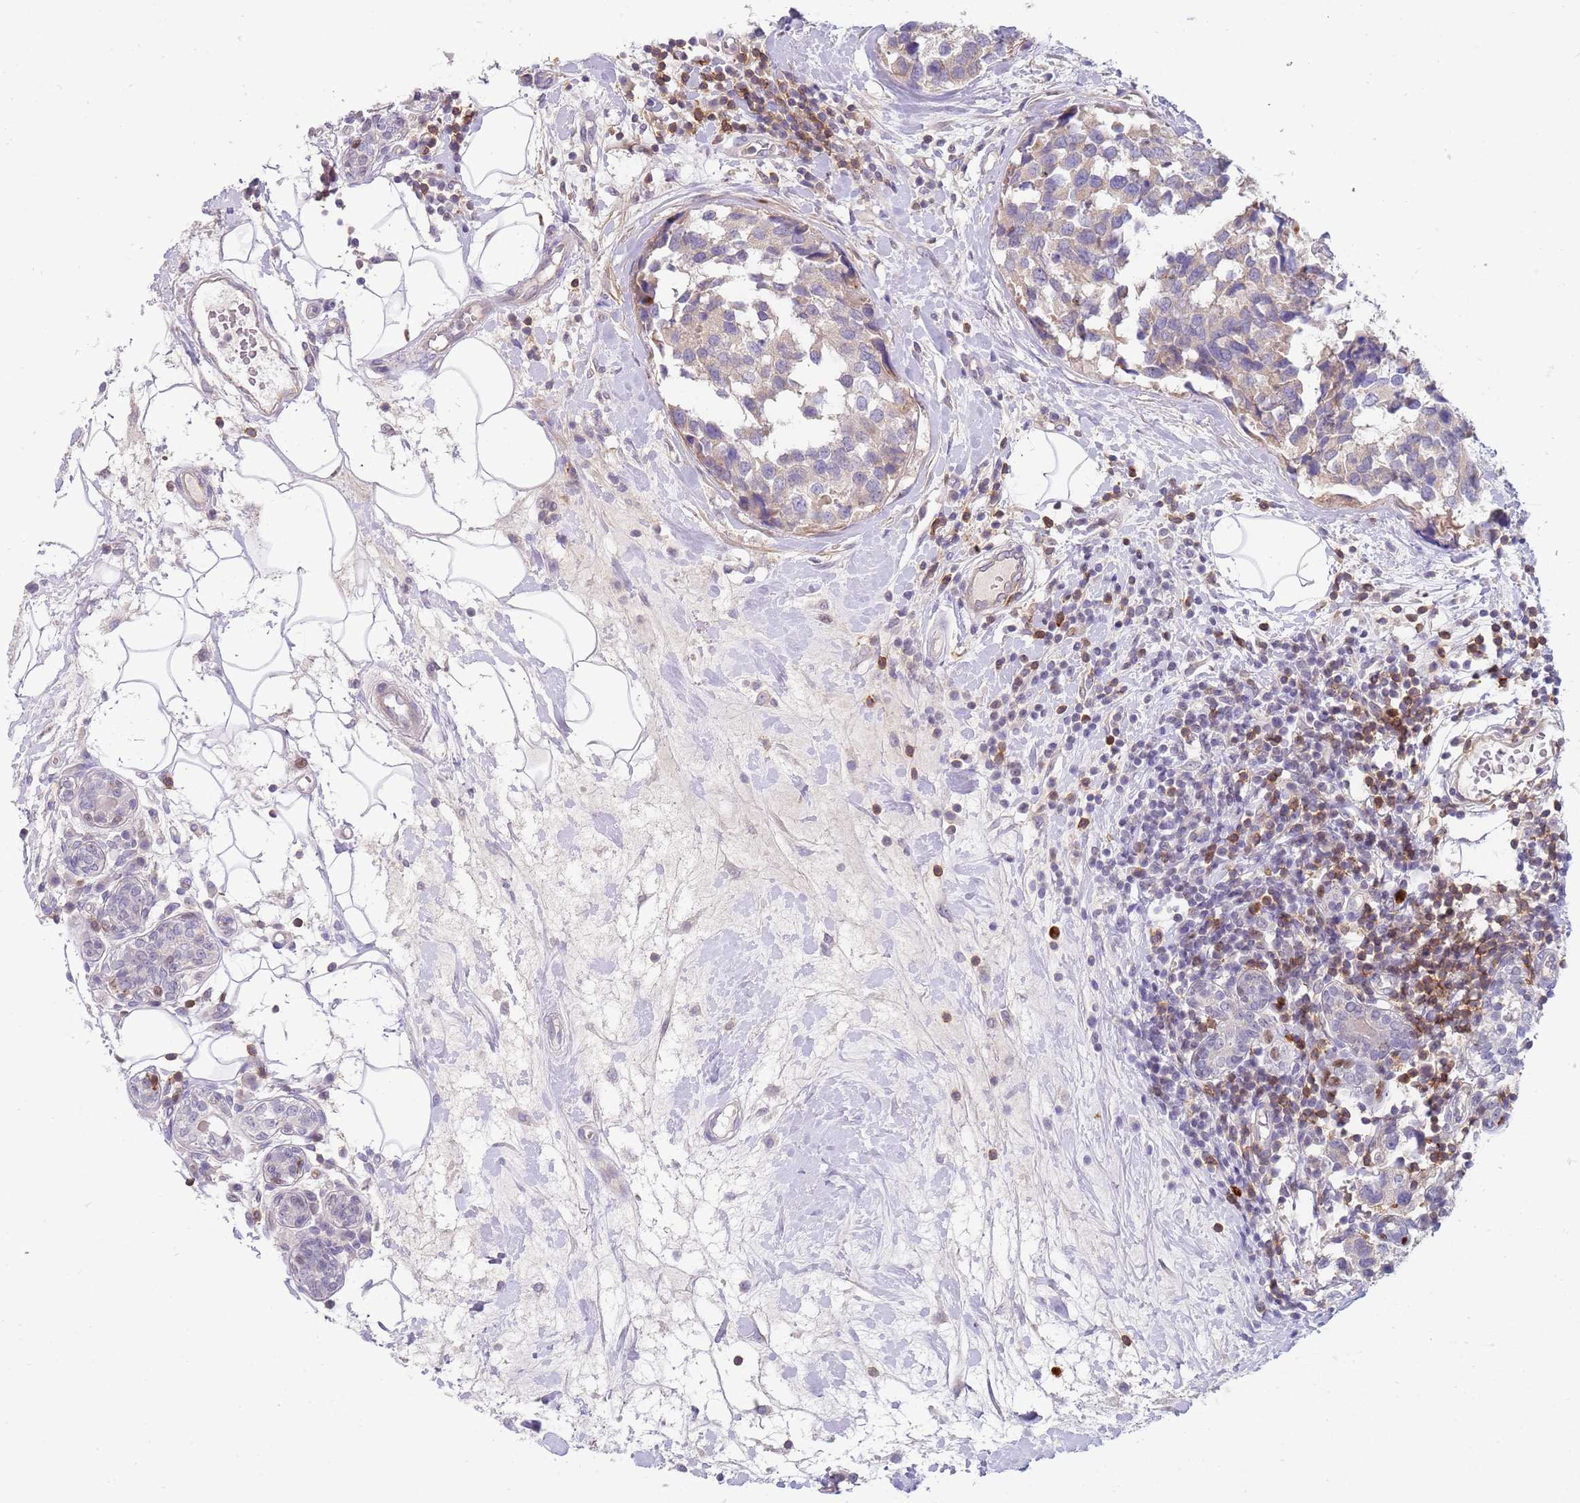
{"staining": {"intensity": "weak", "quantity": "<25%", "location": "cytoplasmic/membranous"}, "tissue": "breast cancer", "cell_type": "Tumor cells", "image_type": "cancer", "snomed": [{"axis": "morphology", "description": "Lobular carcinoma"}, {"axis": "topography", "description": "Breast"}], "caption": "Immunohistochemistry histopathology image of breast cancer (lobular carcinoma) stained for a protein (brown), which shows no expression in tumor cells.", "gene": "STK25", "patient": {"sex": "female", "age": 59}}